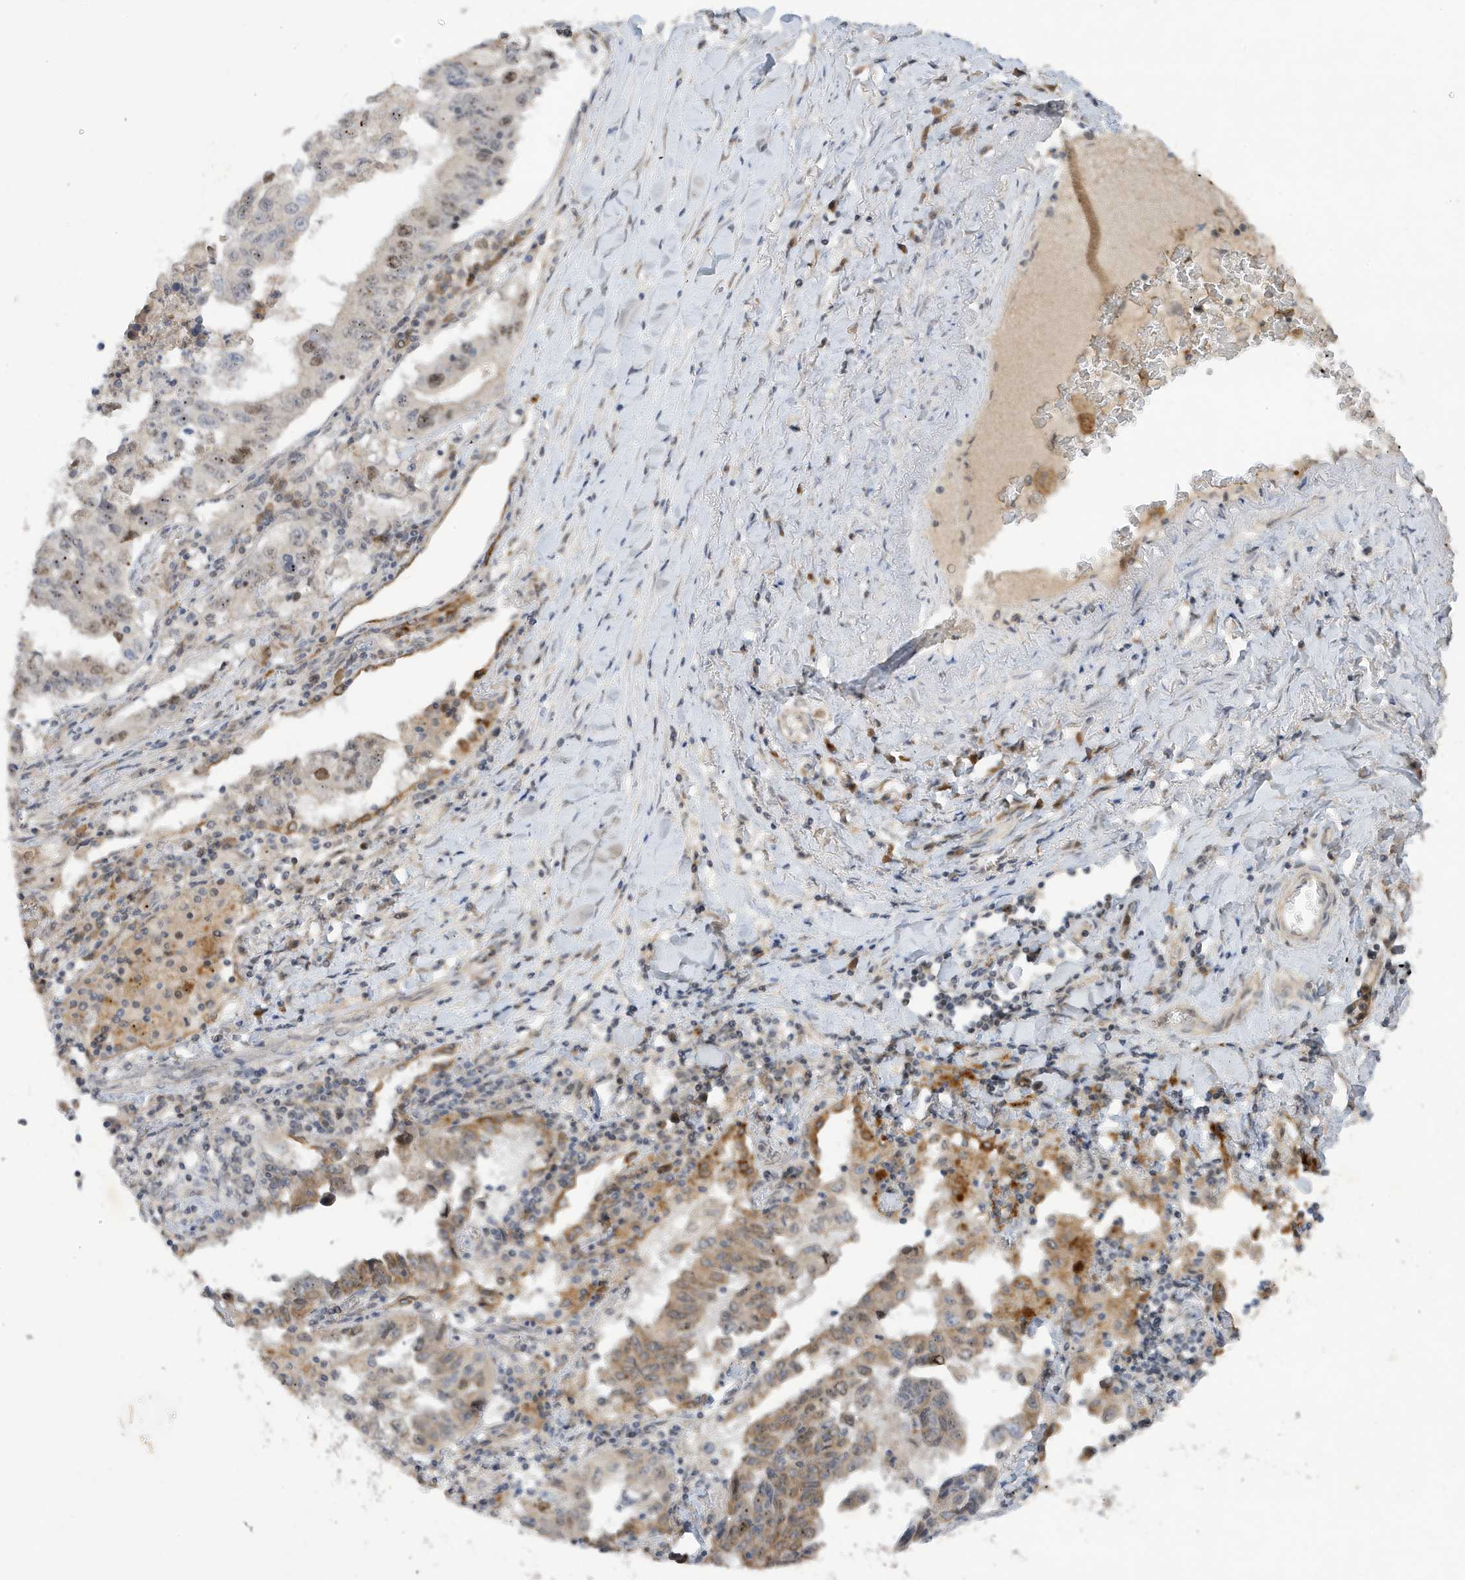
{"staining": {"intensity": "moderate", "quantity": "<25%", "location": "cytoplasmic/membranous,nuclear"}, "tissue": "lung cancer", "cell_type": "Tumor cells", "image_type": "cancer", "snomed": [{"axis": "morphology", "description": "Adenocarcinoma, NOS"}, {"axis": "topography", "description": "Lung"}], "caption": "The micrograph reveals a brown stain indicating the presence of a protein in the cytoplasmic/membranous and nuclear of tumor cells in lung cancer (adenocarcinoma).", "gene": "MAST3", "patient": {"sex": "female", "age": 51}}